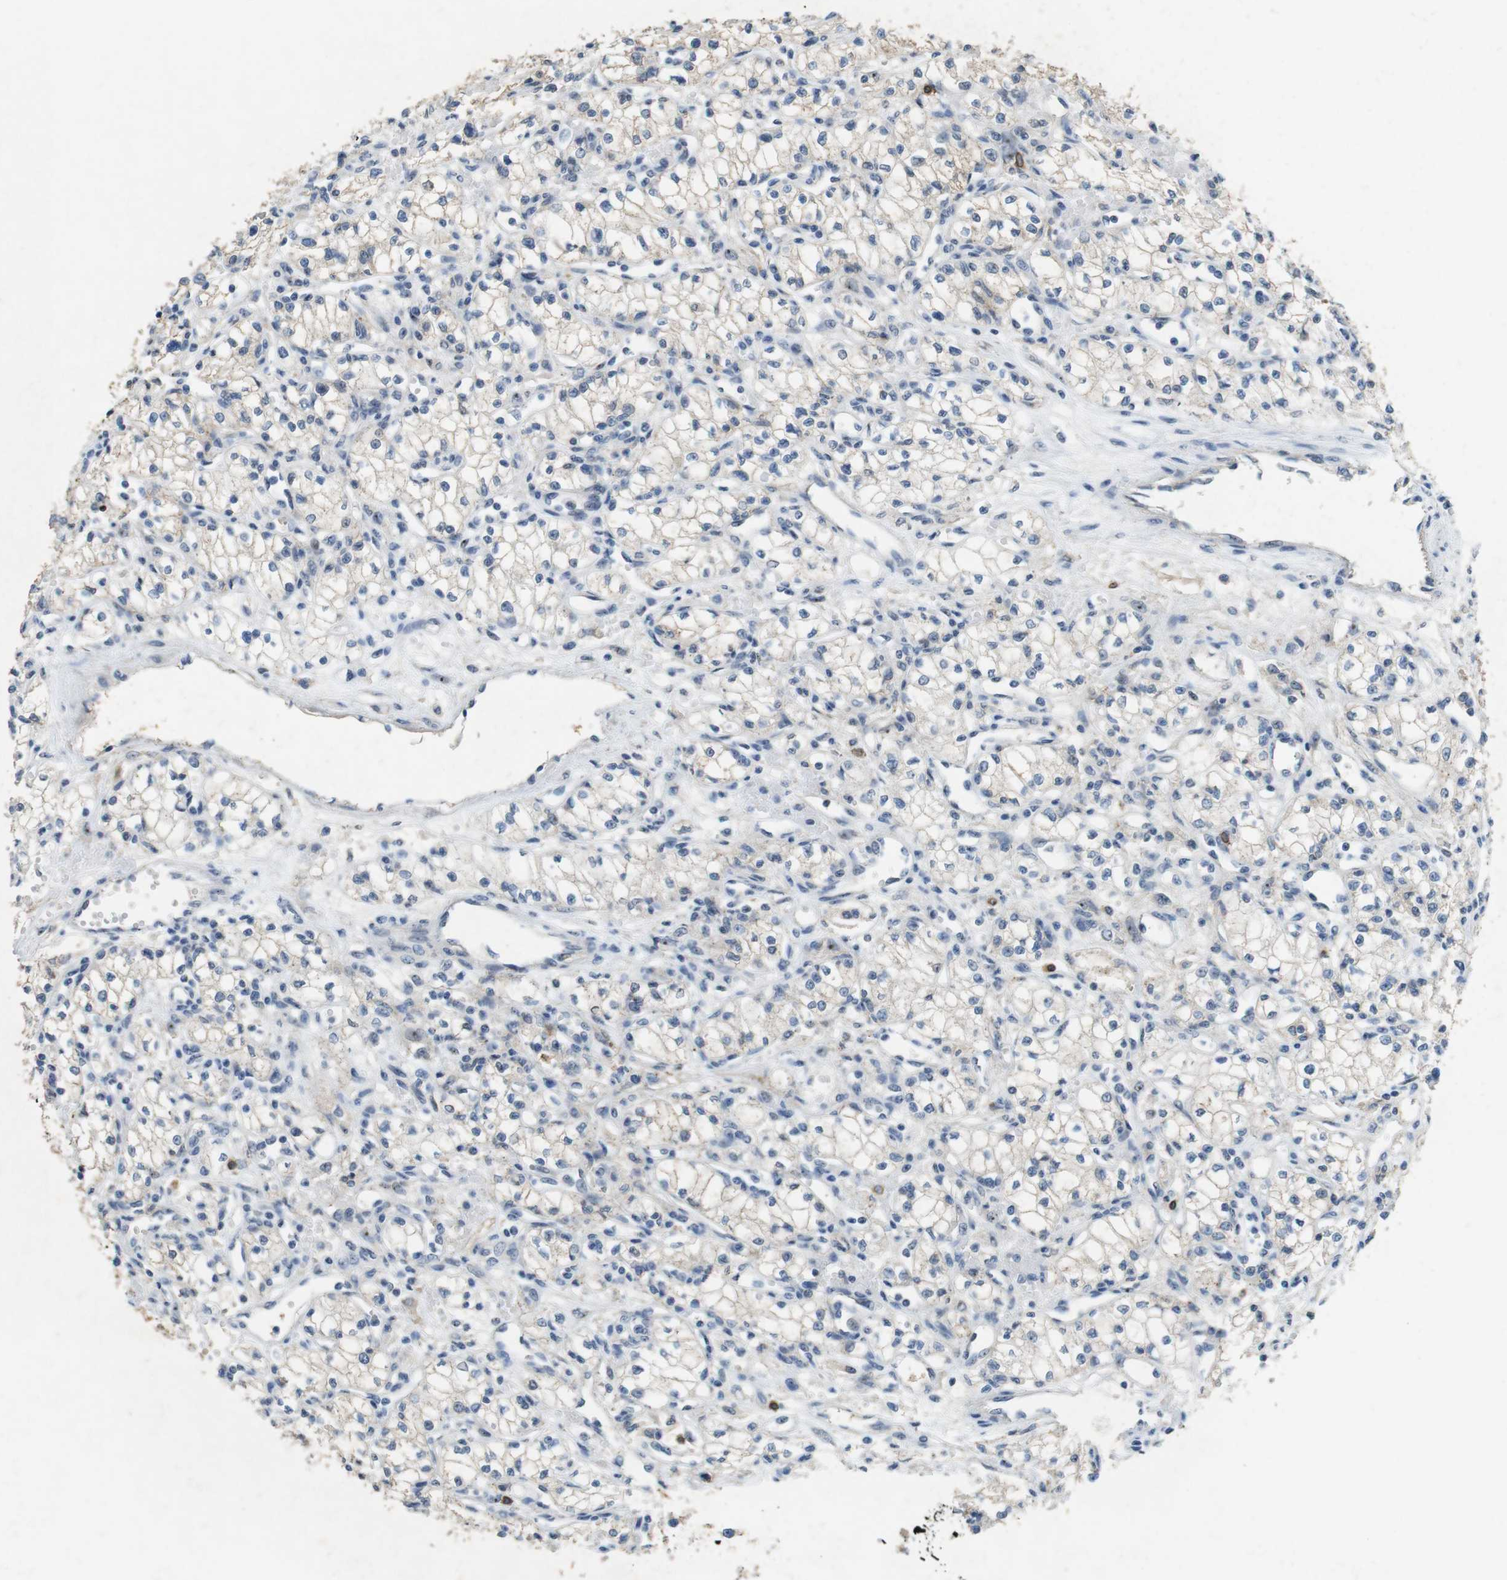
{"staining": {"intensity": "negative", "quantity": "none", "location": "none"}, "tissue": "renal cancer", "cell_type": "Tumor cells", "image_type": "cancer", "snomed": [{"axis": "morphology", "description": "Normal tissue, NOS"}, {"axis": "morphology", "description": "Adenocarcinoma, NOS"}, {"axis": "topography", "description": "Kidney"}], "caption": "The micrograph exhibits no significant staining in tumor cells of renal cancer (adenocarcinoma). The staining was performed using DAB (3,3'-diaminobenzidine) to visualize the protein expression in brown, while the nuclei were stained in blue with hematoxylin (Magnification: 20x).", "gene": "TJP3", "patient": {"sex": "male", "age": 59}}